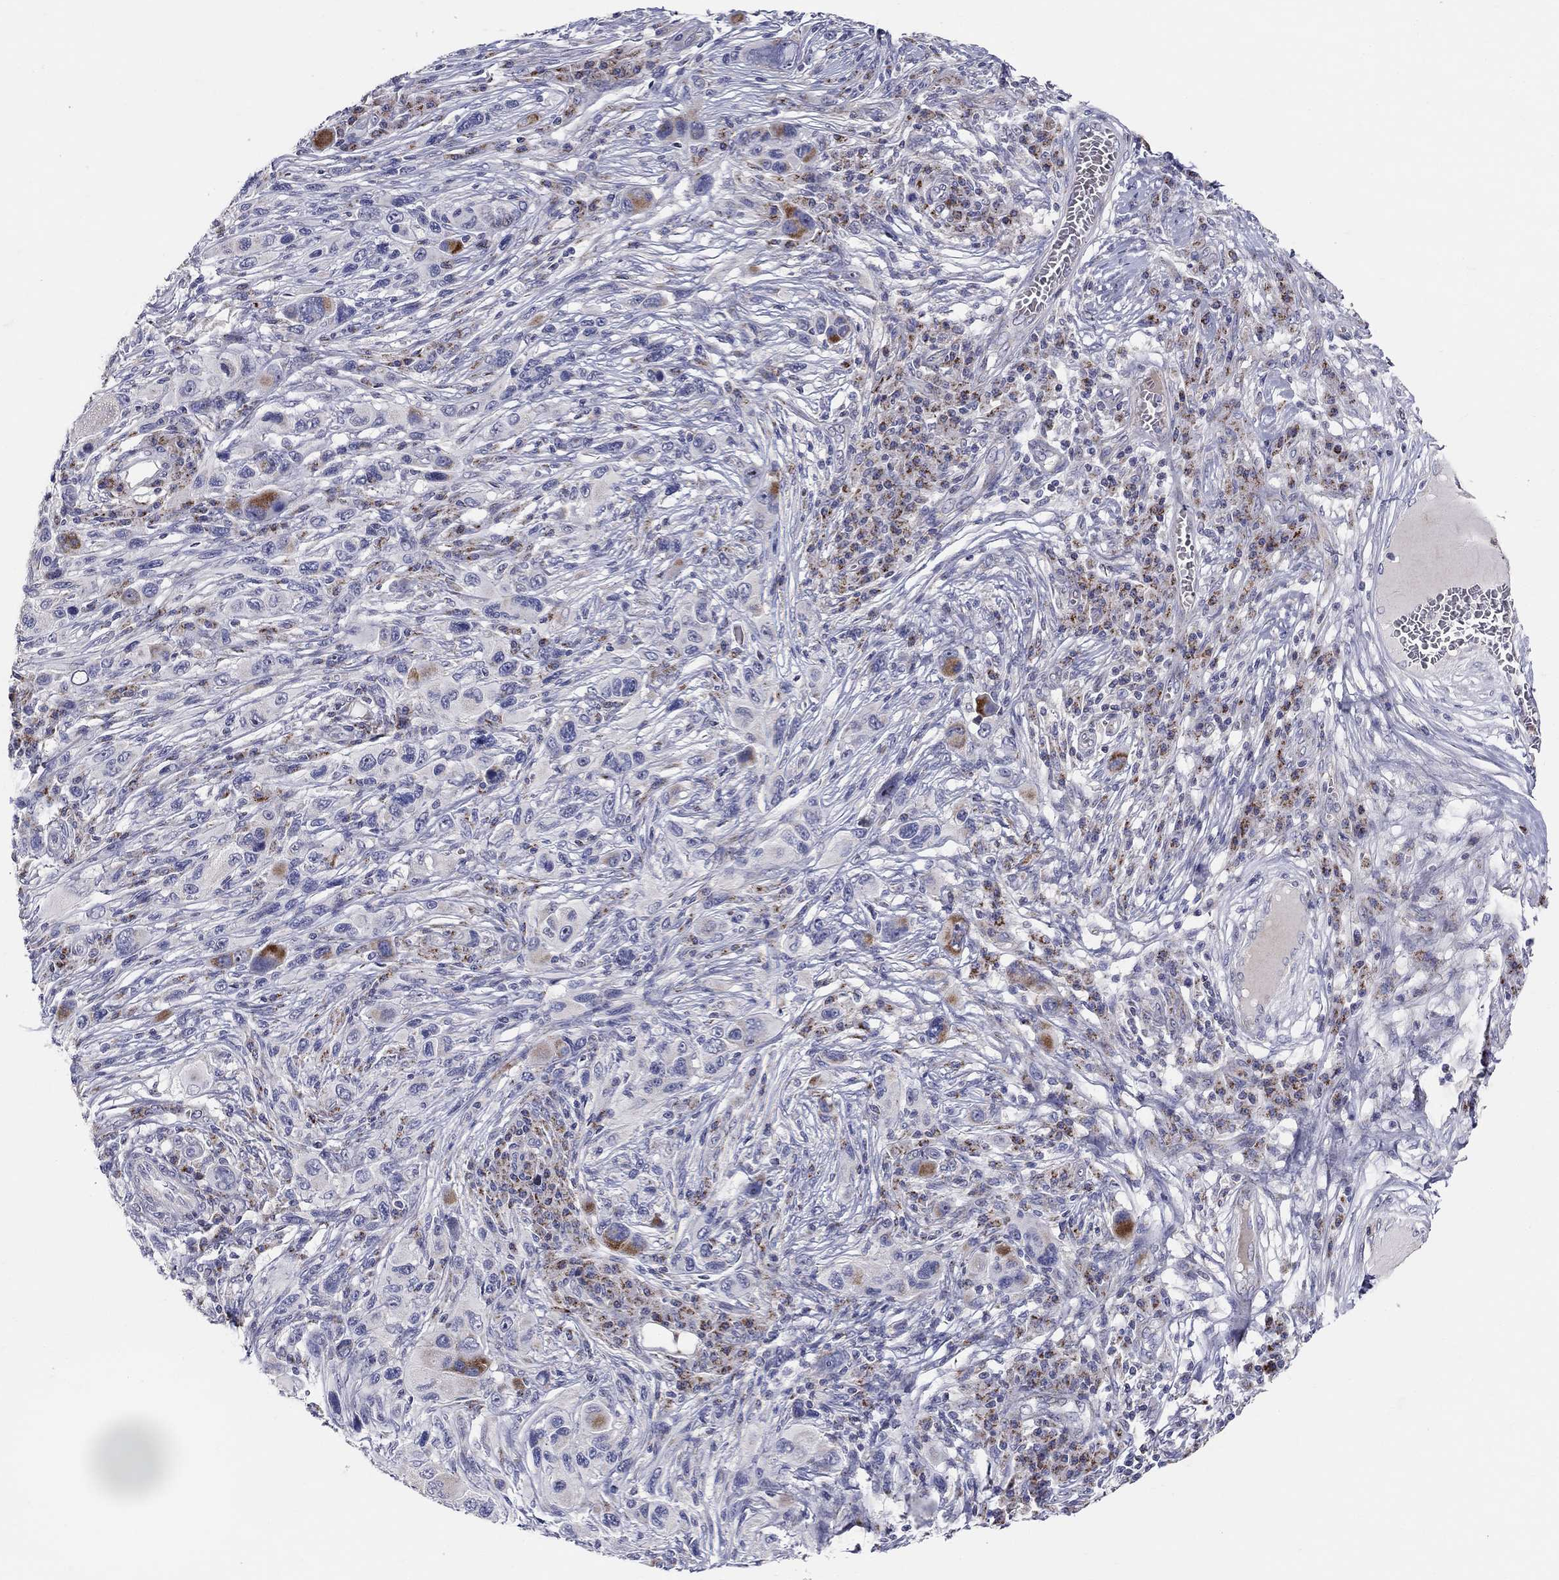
{"staining": {"intensity": "moderate", "quantity": "25%-75%", "location": "cytoplasmic/membranous"}, "tissue": "melanoma", "cell_type": "Tumor cells", "image_type": "cancer", "snomed": [{"axis": "morphology", "description": "Malignant melanoma, NOS"}, {"axis": "topography", "description": "Skin"}], "caption": "Melanoma stained with DAB immunohistochemistry (IHC) displays medium levels of moderate cytoplasmic/membranous staining in approximately 25%-75% of tumor cells.", "gene": "HMX2", "patient": {"sex": "male", "age": 53}}